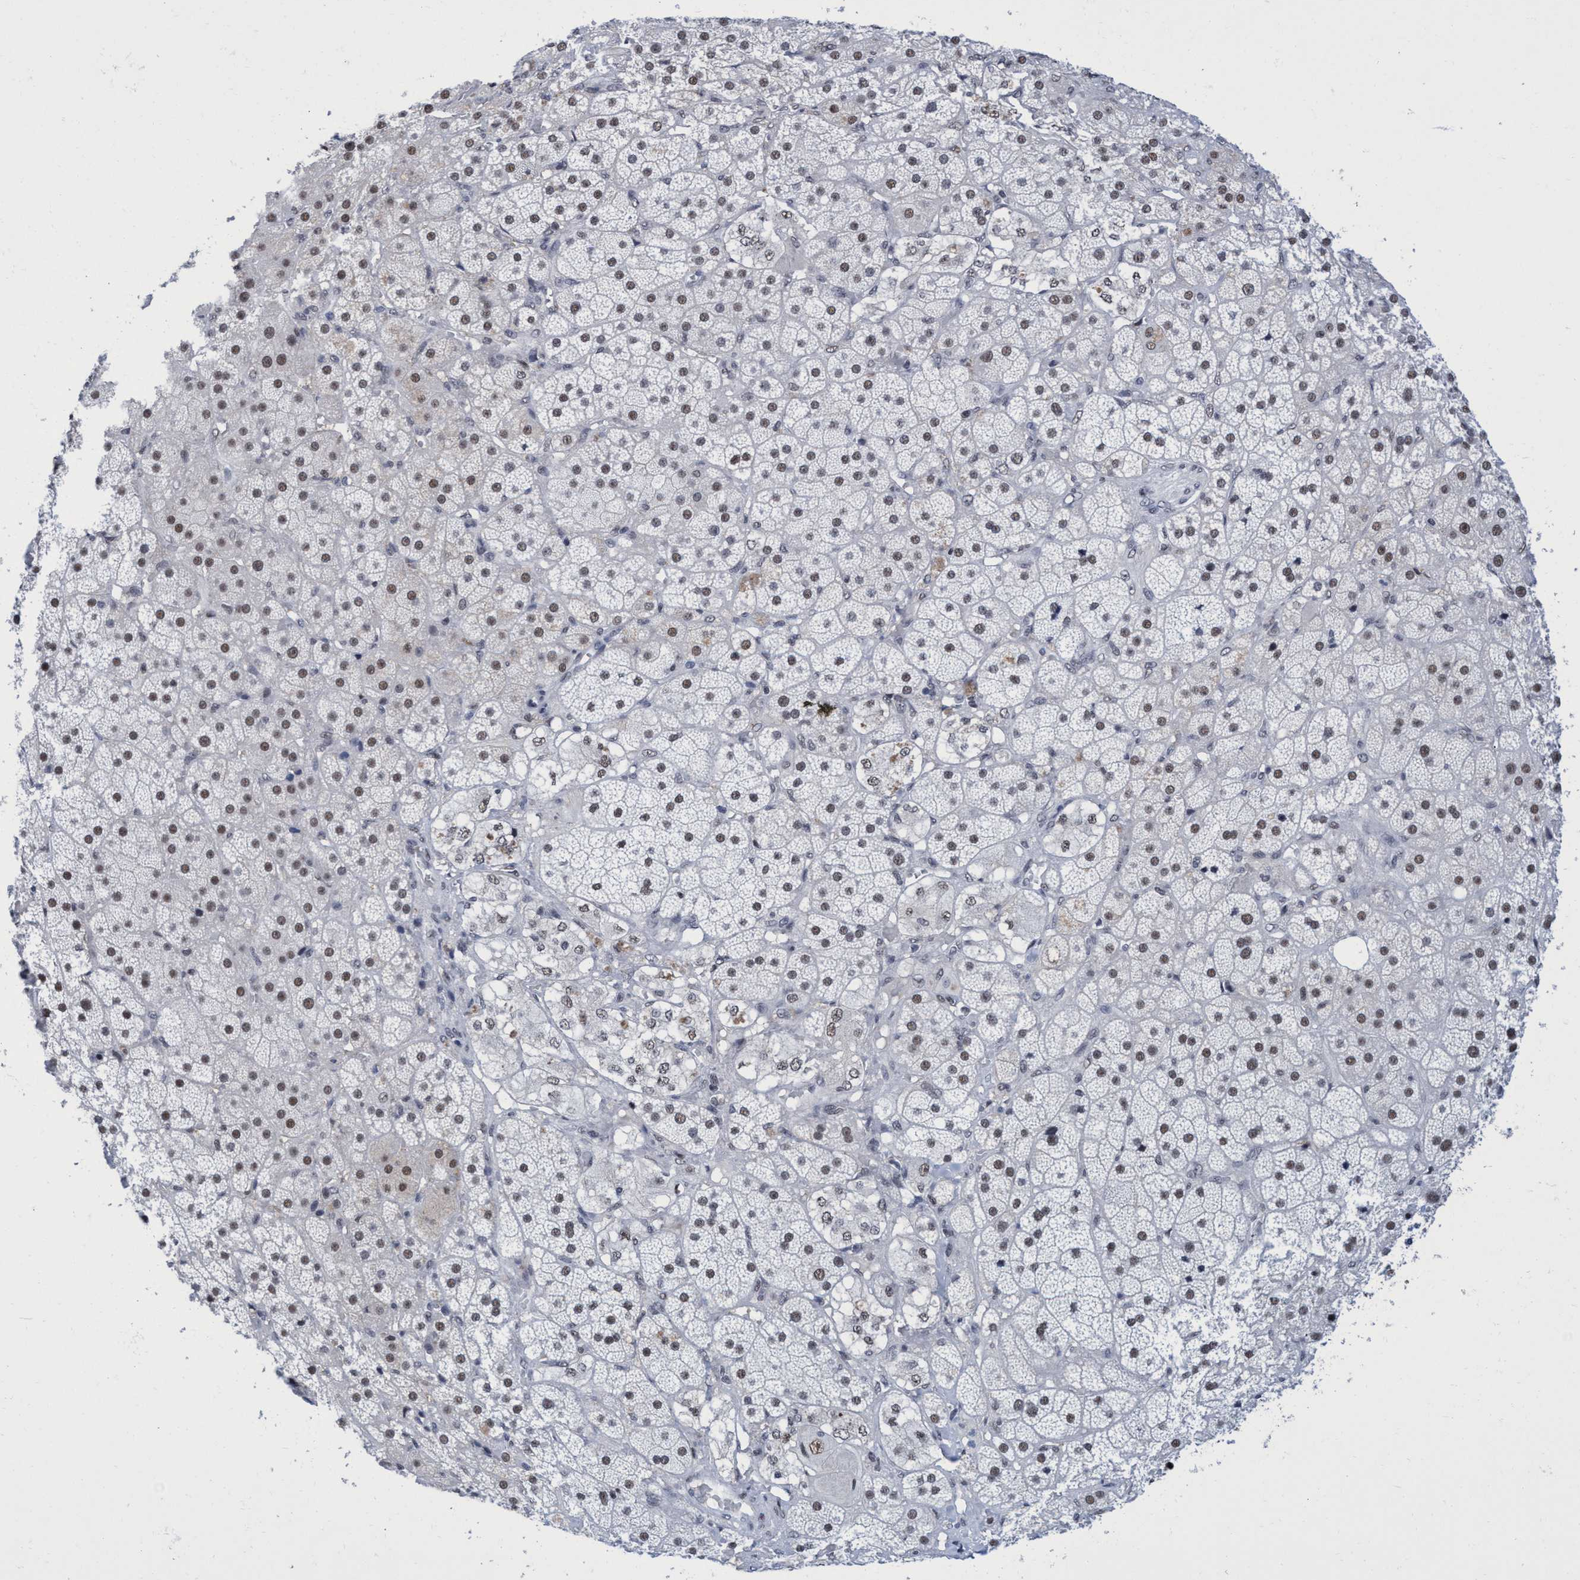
{"staining": {"intensity": "moderate", "quantity": "25%-75%", "location": "nuclear"}, "tissue": "adrenal gland", "cell_type": "Glandular cells", "image_type": "normal", "snomed": [{"axis": "morphology", "description": "Normal tissue, NOS"}, {"axis": "topography", "description": "Adrenal gland"}], "caption": "Immunohistochemical staining of normal adrenal gland exhibits 25%-75% levels of moderate nuclear protein expression in about 25%-75% of glandular cells.", "gene": "C9orf78", "patient": {"sex": "male", "age": 57}}